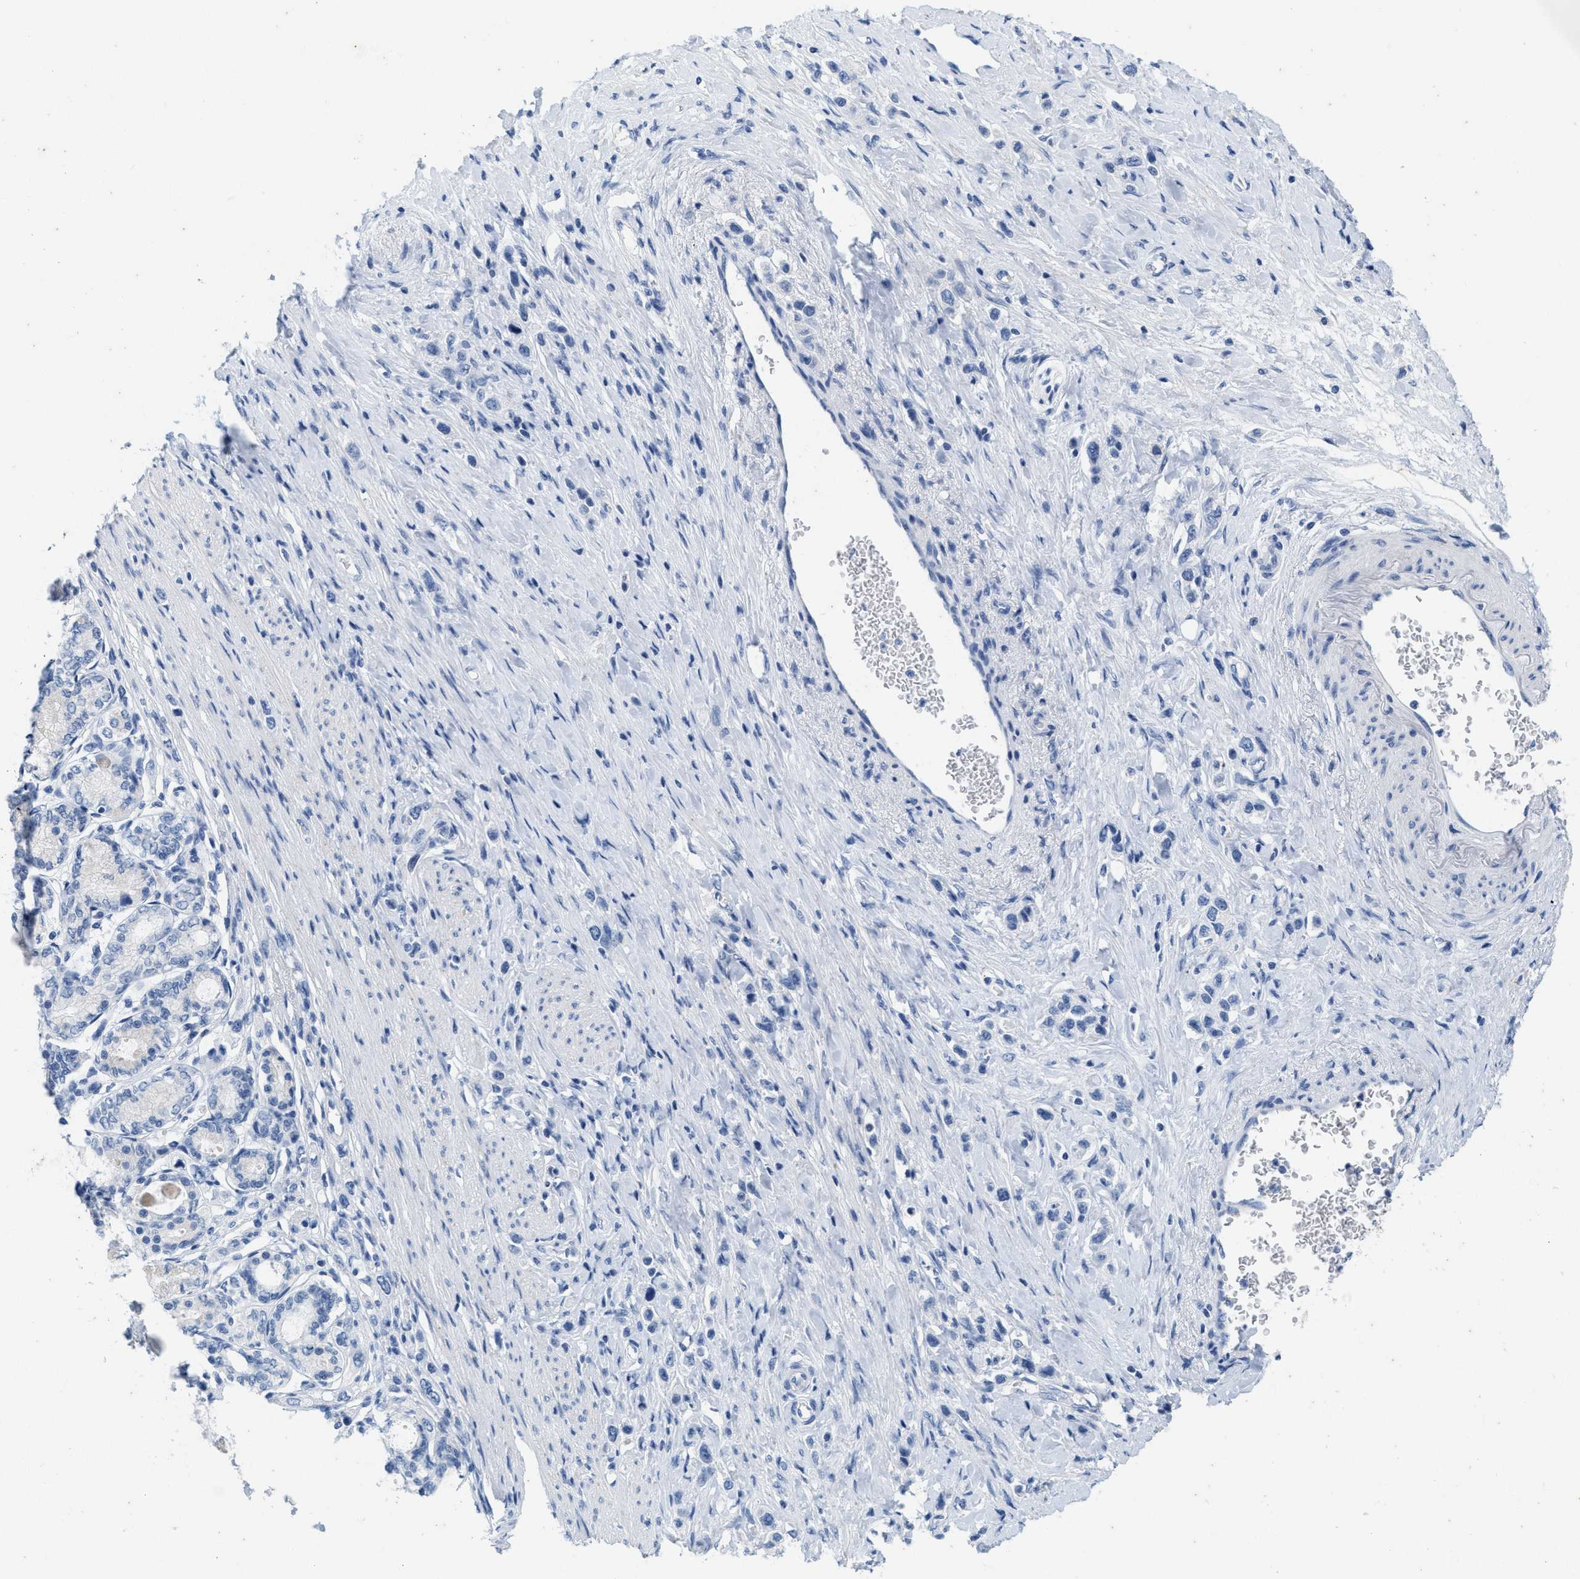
{"staining": {"intensity": "negative", "quantity": "none", "location": "none"}, "tissue": "stomach cancer", "cell_type": "Tumor cells", "image_type": "cancer", "snomed": [{"axis": "morphology", "description": "Adenocarcinoma, NOS"}, {"axis": "topography", "description": "Stomach"}], "caption": "Immunohistochemistry (IHC) of stomach adenocarcinoma displays no staining in tumor cells.", "gene": "ABCB11", "patient": {"sex": "female", "age": 65}}